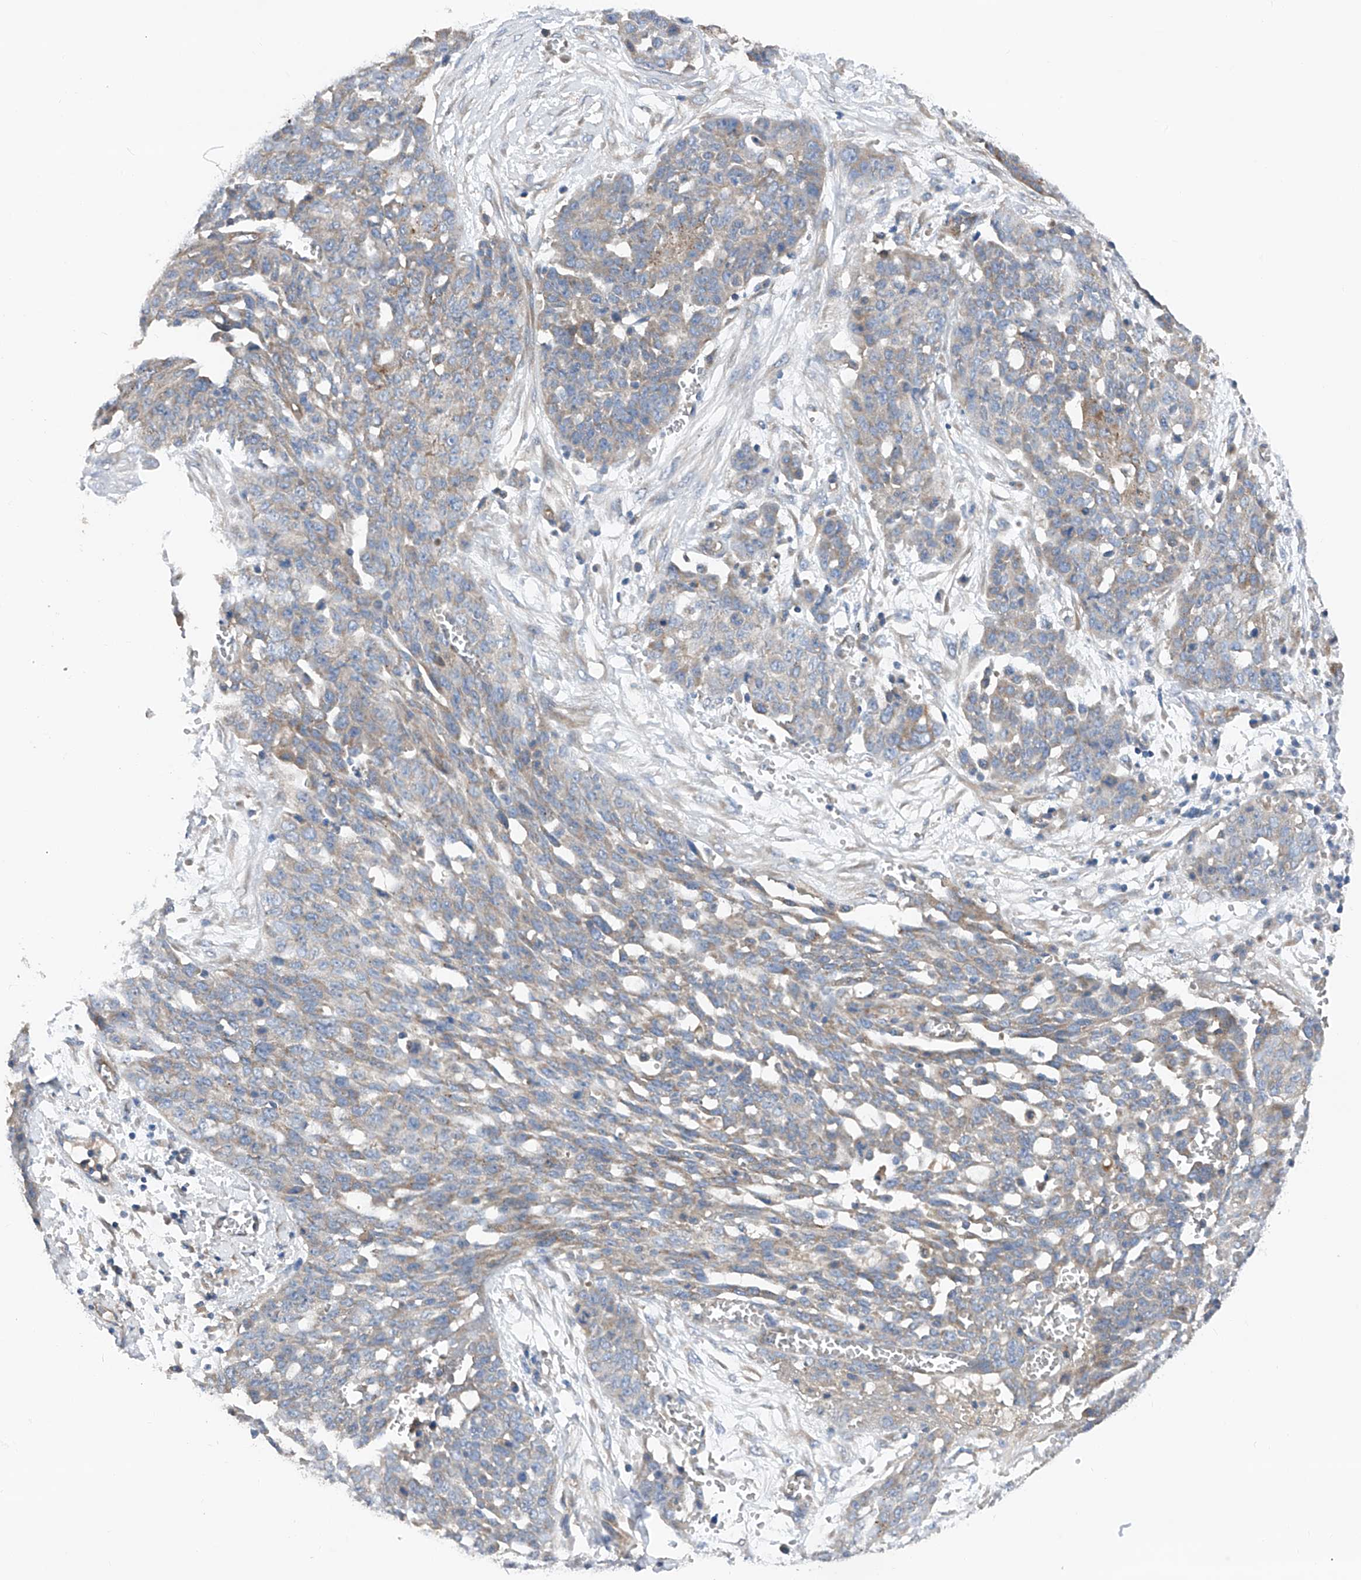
{"staining": {"intensity": "weak", "quantity": "<25%", "location": "cytoplasmic/membranous"}, "tissue": "ovarian cancer", "cell_type": "Tumor cells", "image_type": "cancer", "snomed": [{"axis": "morphology", "description": "Cystadenocarcinoma, serous, NOS"}, {"axis": "topography", "description": "Soft tissue"}, {"axis": "topography", "description": "Ovary"}], "caption": "This histopathology image is of ovarian cancer stained with immunohistochemistry (IHC) to label a protein in brown with the nuclei are counter-stained blue. There is no staining in tumor cells.", "gene": "PTK2", "patient": {"sex": "female", "age": 57}}